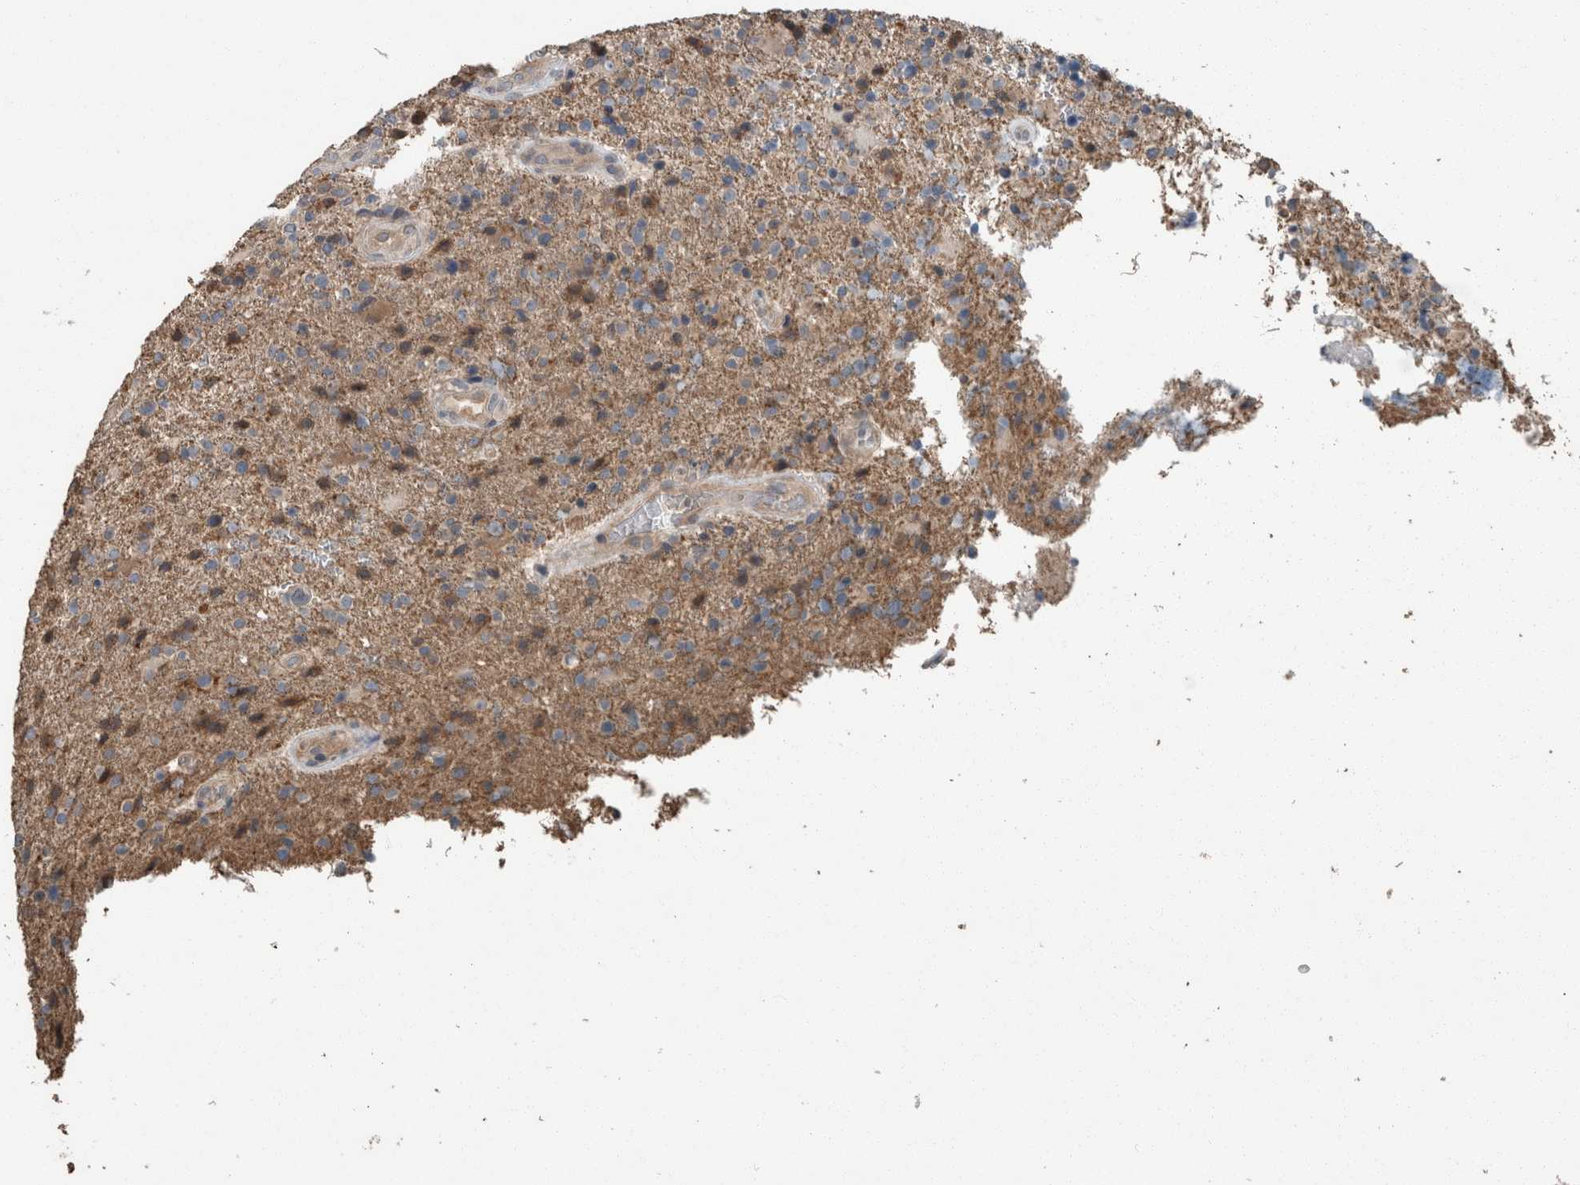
{"staining": {"intensity": "weak", "quantity": "25%-75%", "location": "cytoplasmic/membranous"}, "tissue": "glioma", "cell_type": "Tumor cells", "image_type": "cancer", "snomed": [{"axis": "morphology", "description": "Glioma, malignant, High grade"}, {"axis": "topography", "description": "Brain"}], "caption": "Immunohistochemistry image of human malignant high-grade glioma stained for a protein (brown), which shows low levels of weak cytoplasmic/membranous expression in about 25%-75% of tumor cells.", "gene": "KNTC1", "patient": {"sex": "male", "age": 72}}